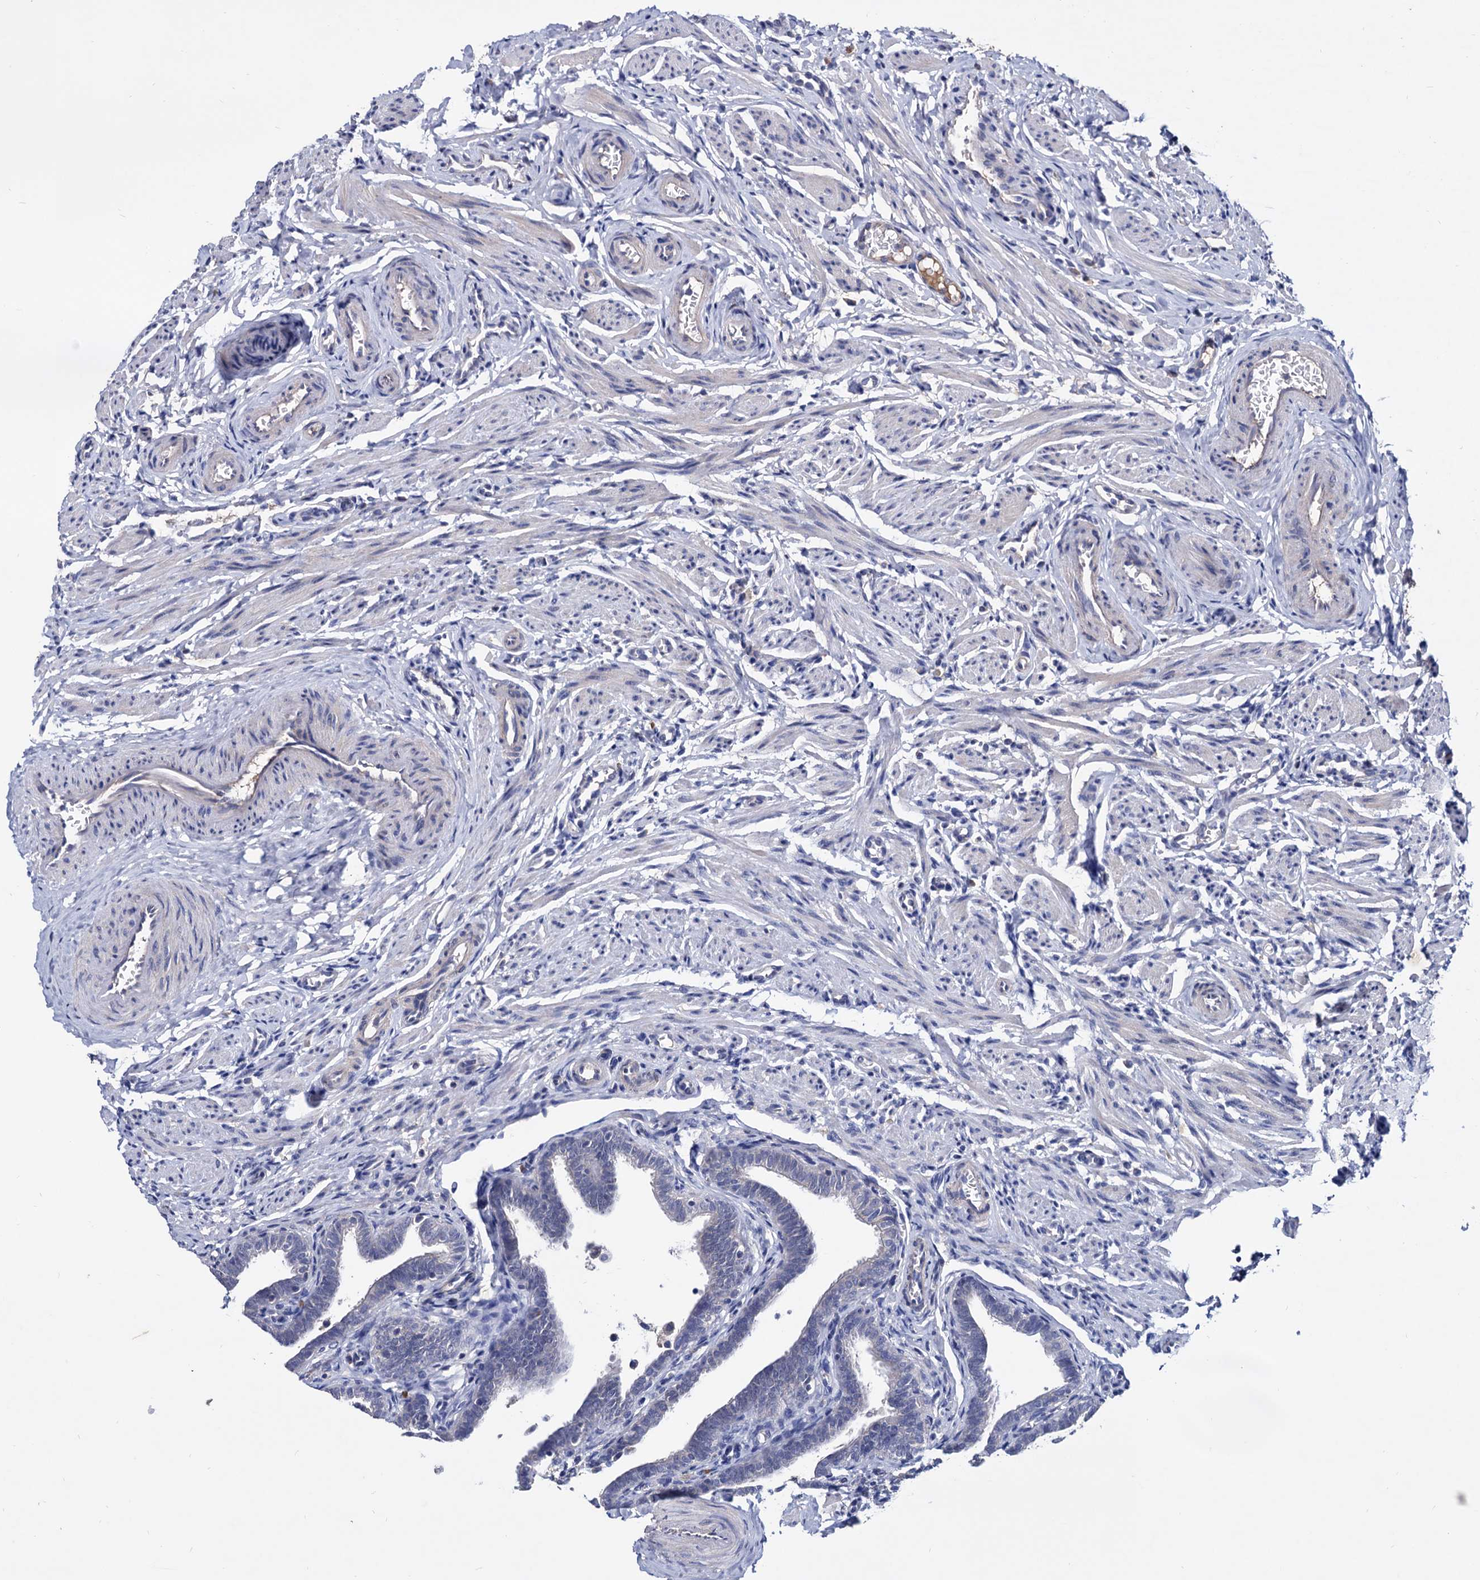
{"staining": {"intensity": "negative", "quantity": "none", "location": "none"}, "tissue": "fallopian tube", "cell_type": "Glandular cells", "image_type": "normal", "snomed": [{"axis": "morphology", "description": "Normal tissue, NOS"}, {"axis": "topography", "description": "Fallopian tube"}], "caption": "Immunohistochemistry (IHC) photomicrograph of benign fallopian tube: human fallopian tube stained with DAB (3,3'-diaminobenzidine) demonstrates no significant protein staining in glandular cells.", "gene": "NPAS4", "patient": {"sex": "female", "age": 36}}